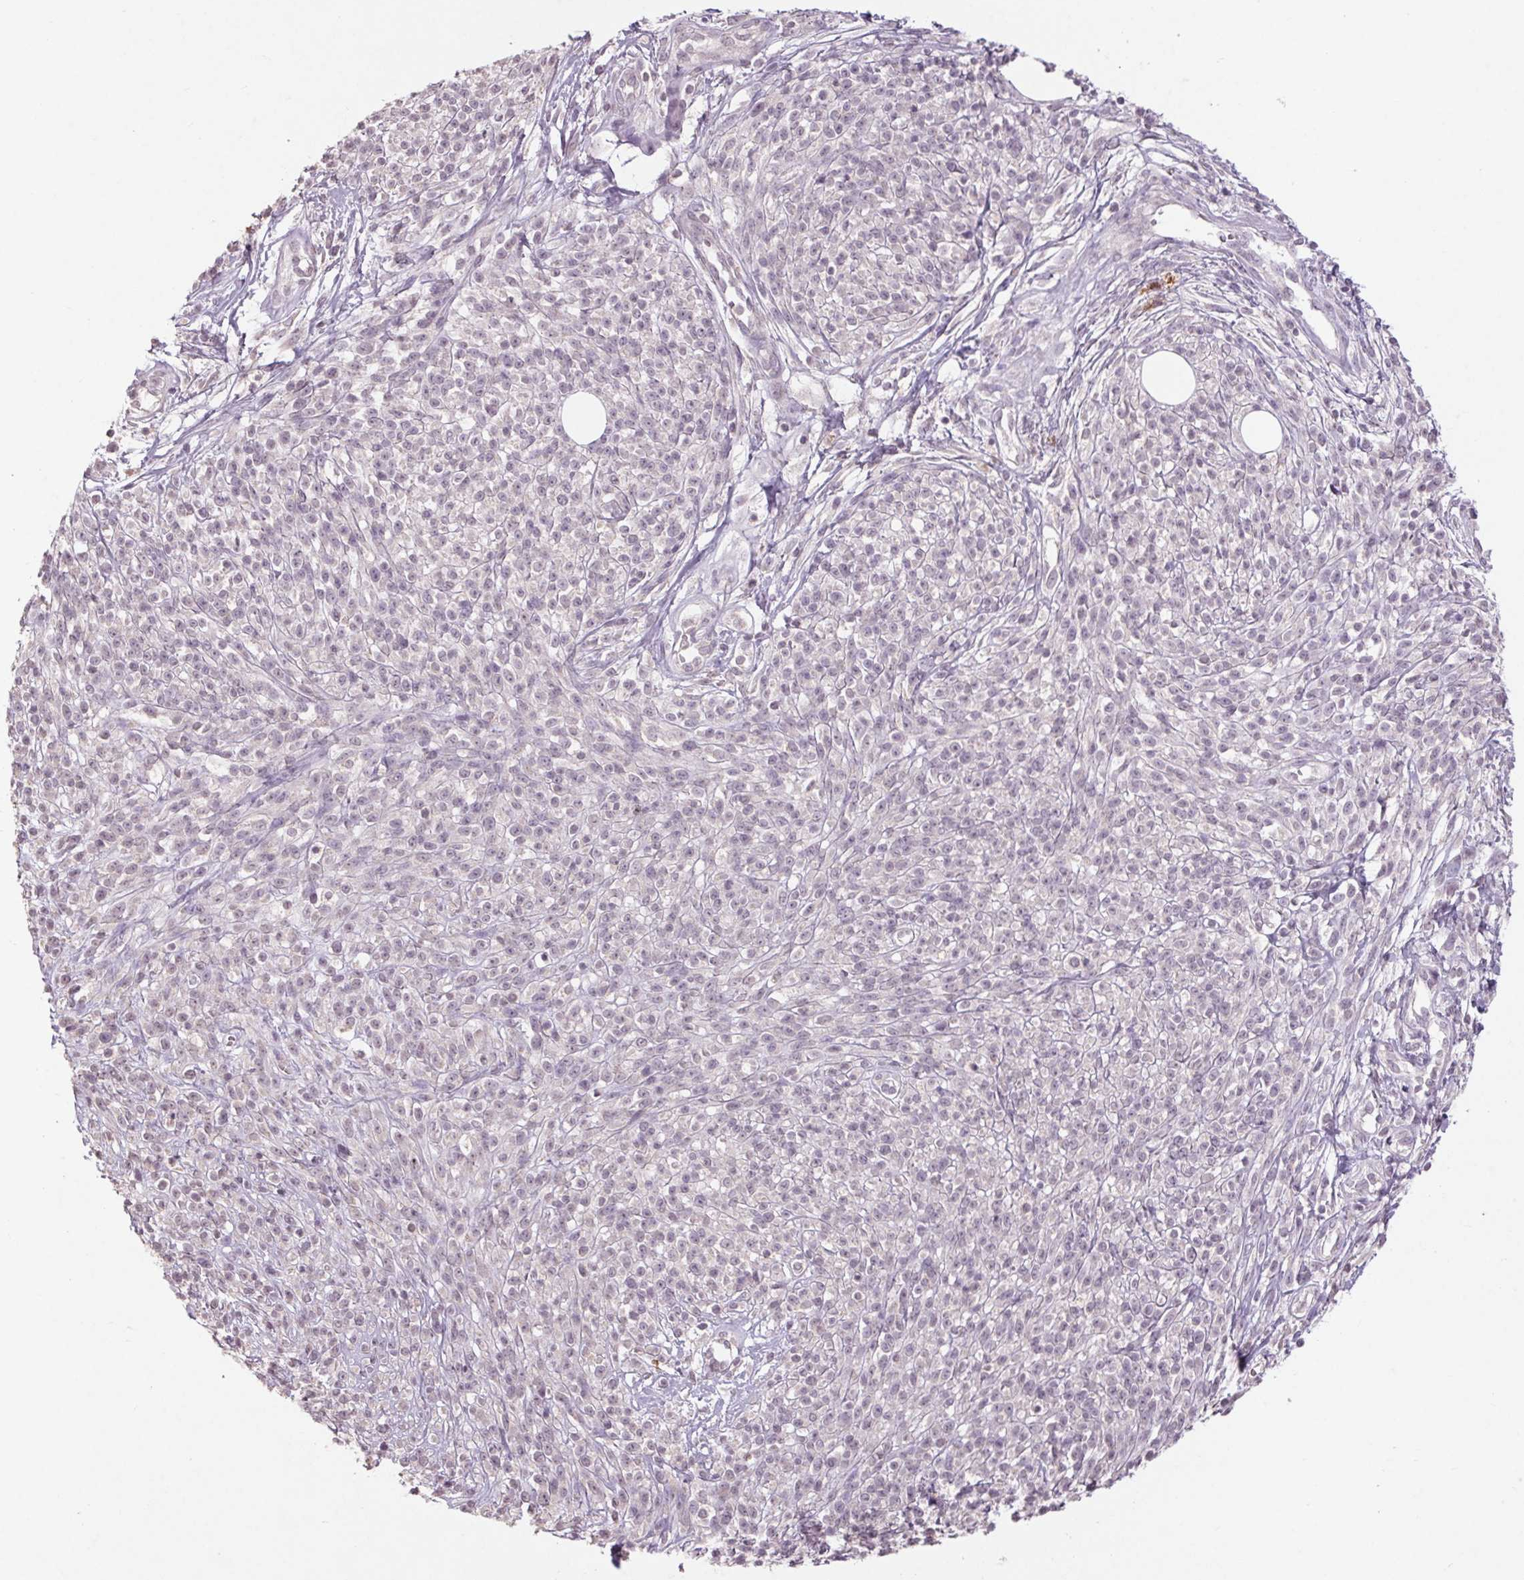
{"staining": {"intensity": "negative", "quantity": "none", "location": "none"}, "tissue": "melanoma", "cell_type": "Tumor cells", "image_type": "cancer", "snomed": [{"axis": "morphology", "description": "Malignant melanoma, NOS"}, {"axis": "topography", "description": "Skin"}, {"axis": "topography", "description": "Skin of trunk"}], "caption": "High magnification brightfield microscopy of melanoma stained with DAB (3,3'-diaminobenzidine) (brown) and counterstained with hematoxylin (blue): tumor cells show no significant staining.", "gene": "KLRC3", "patient": {"sex": "male", "age": 74}}